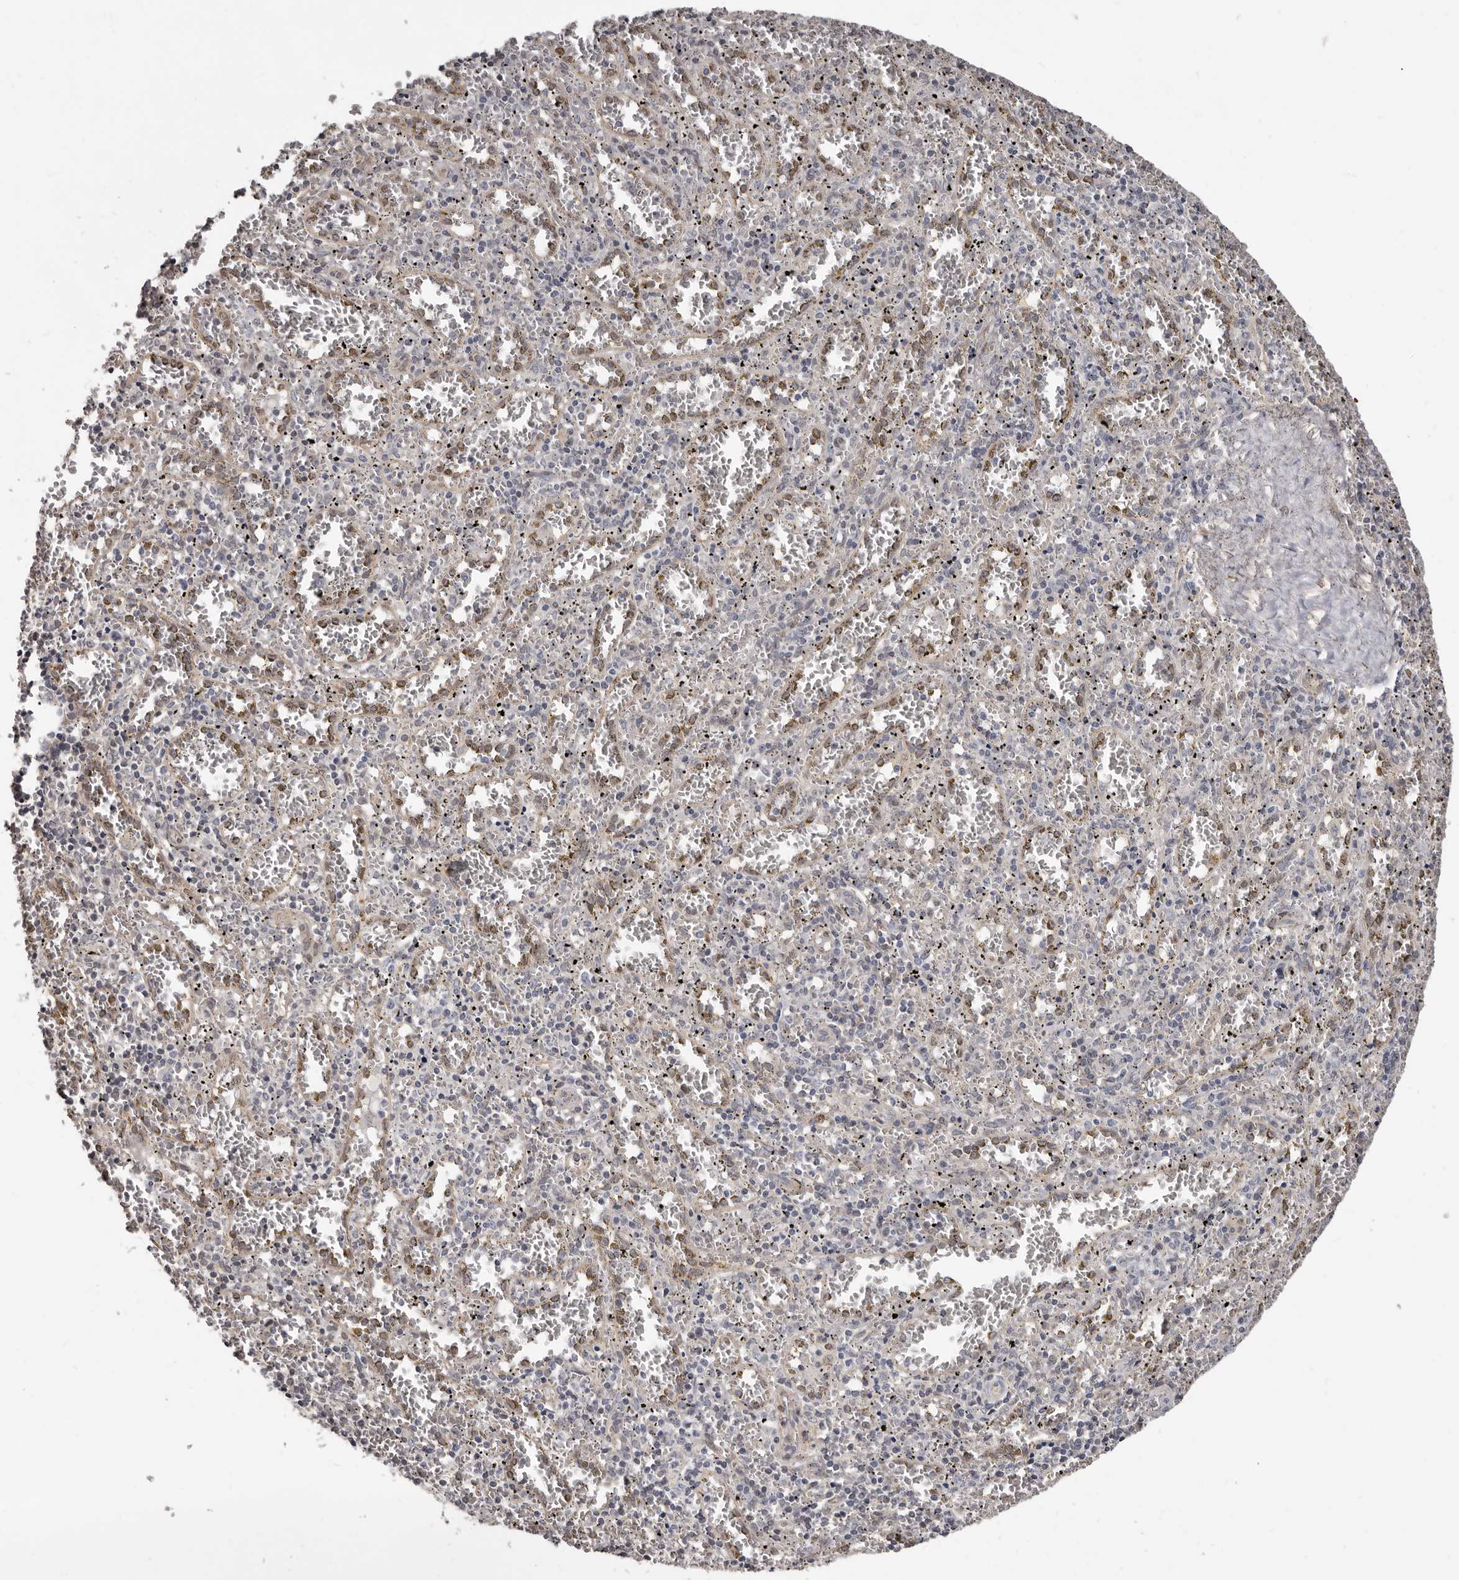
{"staining": {"intensity": "negative", "quantity": "none", "location": "none"}, "tissue": "spleen", "cell_type": "Cells in red pulp", "image_type": "normal", "snomed": [{"axis": "morphology", "description": "Normal tissue, NOS"}, {"axis": "topography", "description": "Spleen"}], "caption": "The immunohistochemistry (IHC) photomicrograph has no significant staining in cells in red pulp of spleen. Nuclei are stained in blue.", "gene": "KHDRBS2", "patient": {"sex": "male", "age": 11}}